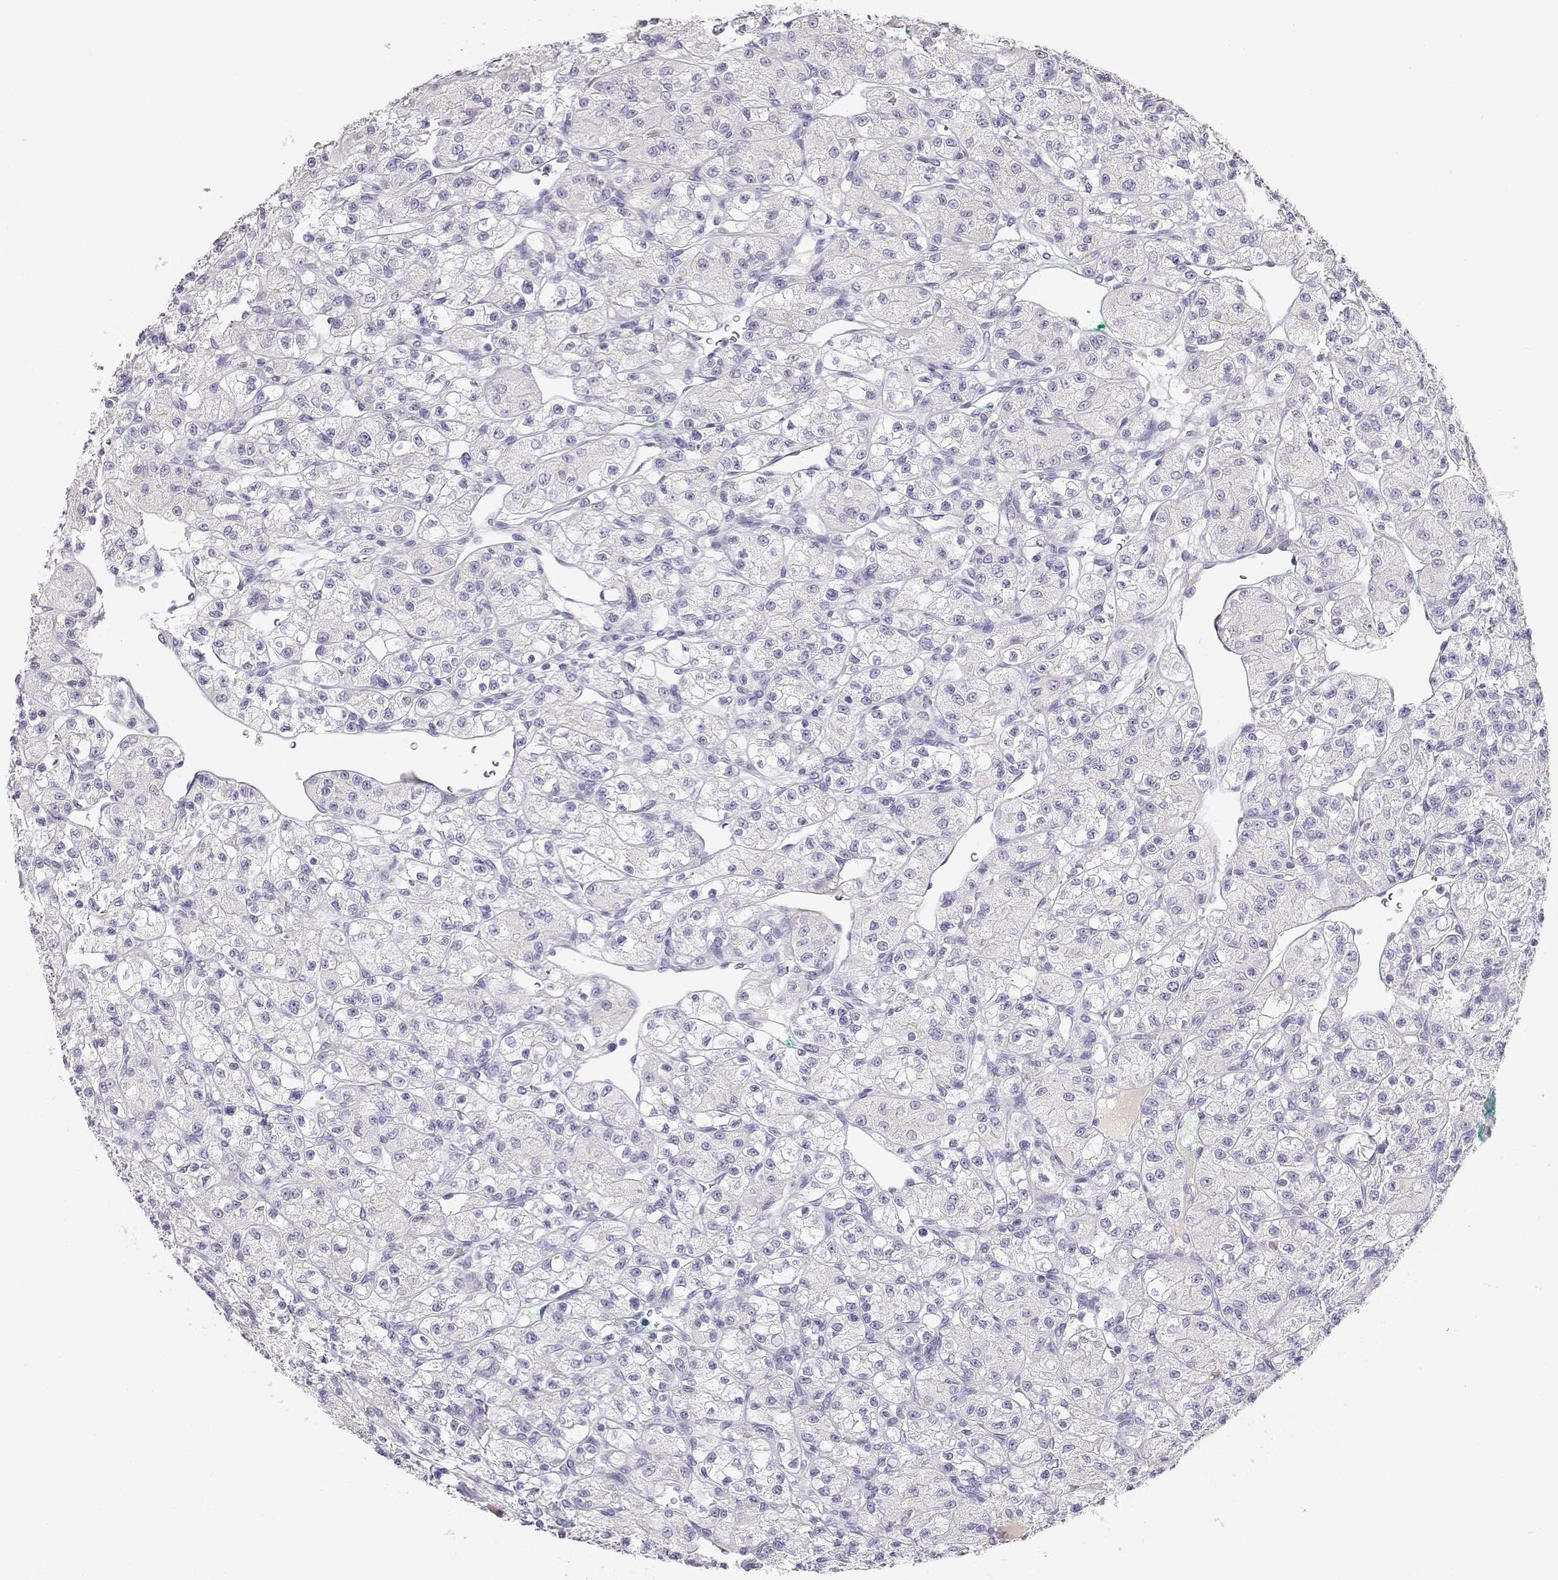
{"staining": {"intensity": "negative", "quantity": "none", "location": "none"}, "tissue": "renal cancer", "cell_type": "Tumor cells", "image_type": "cancer", "snomed": [{"axis": "morphology", "description": "Adenocarcinoma, NOS"}, {"axis": "topography", "description": "Kidney"}], "caption": "A high-resolution photomicrograph shows immunohistochemistry (IHC) staining of renal cancer (adenocarcinoma), which reveals no significant positivity in tumor cells.", "gene": "GPR174", "patient": {"sex": "female", "age": 70}}